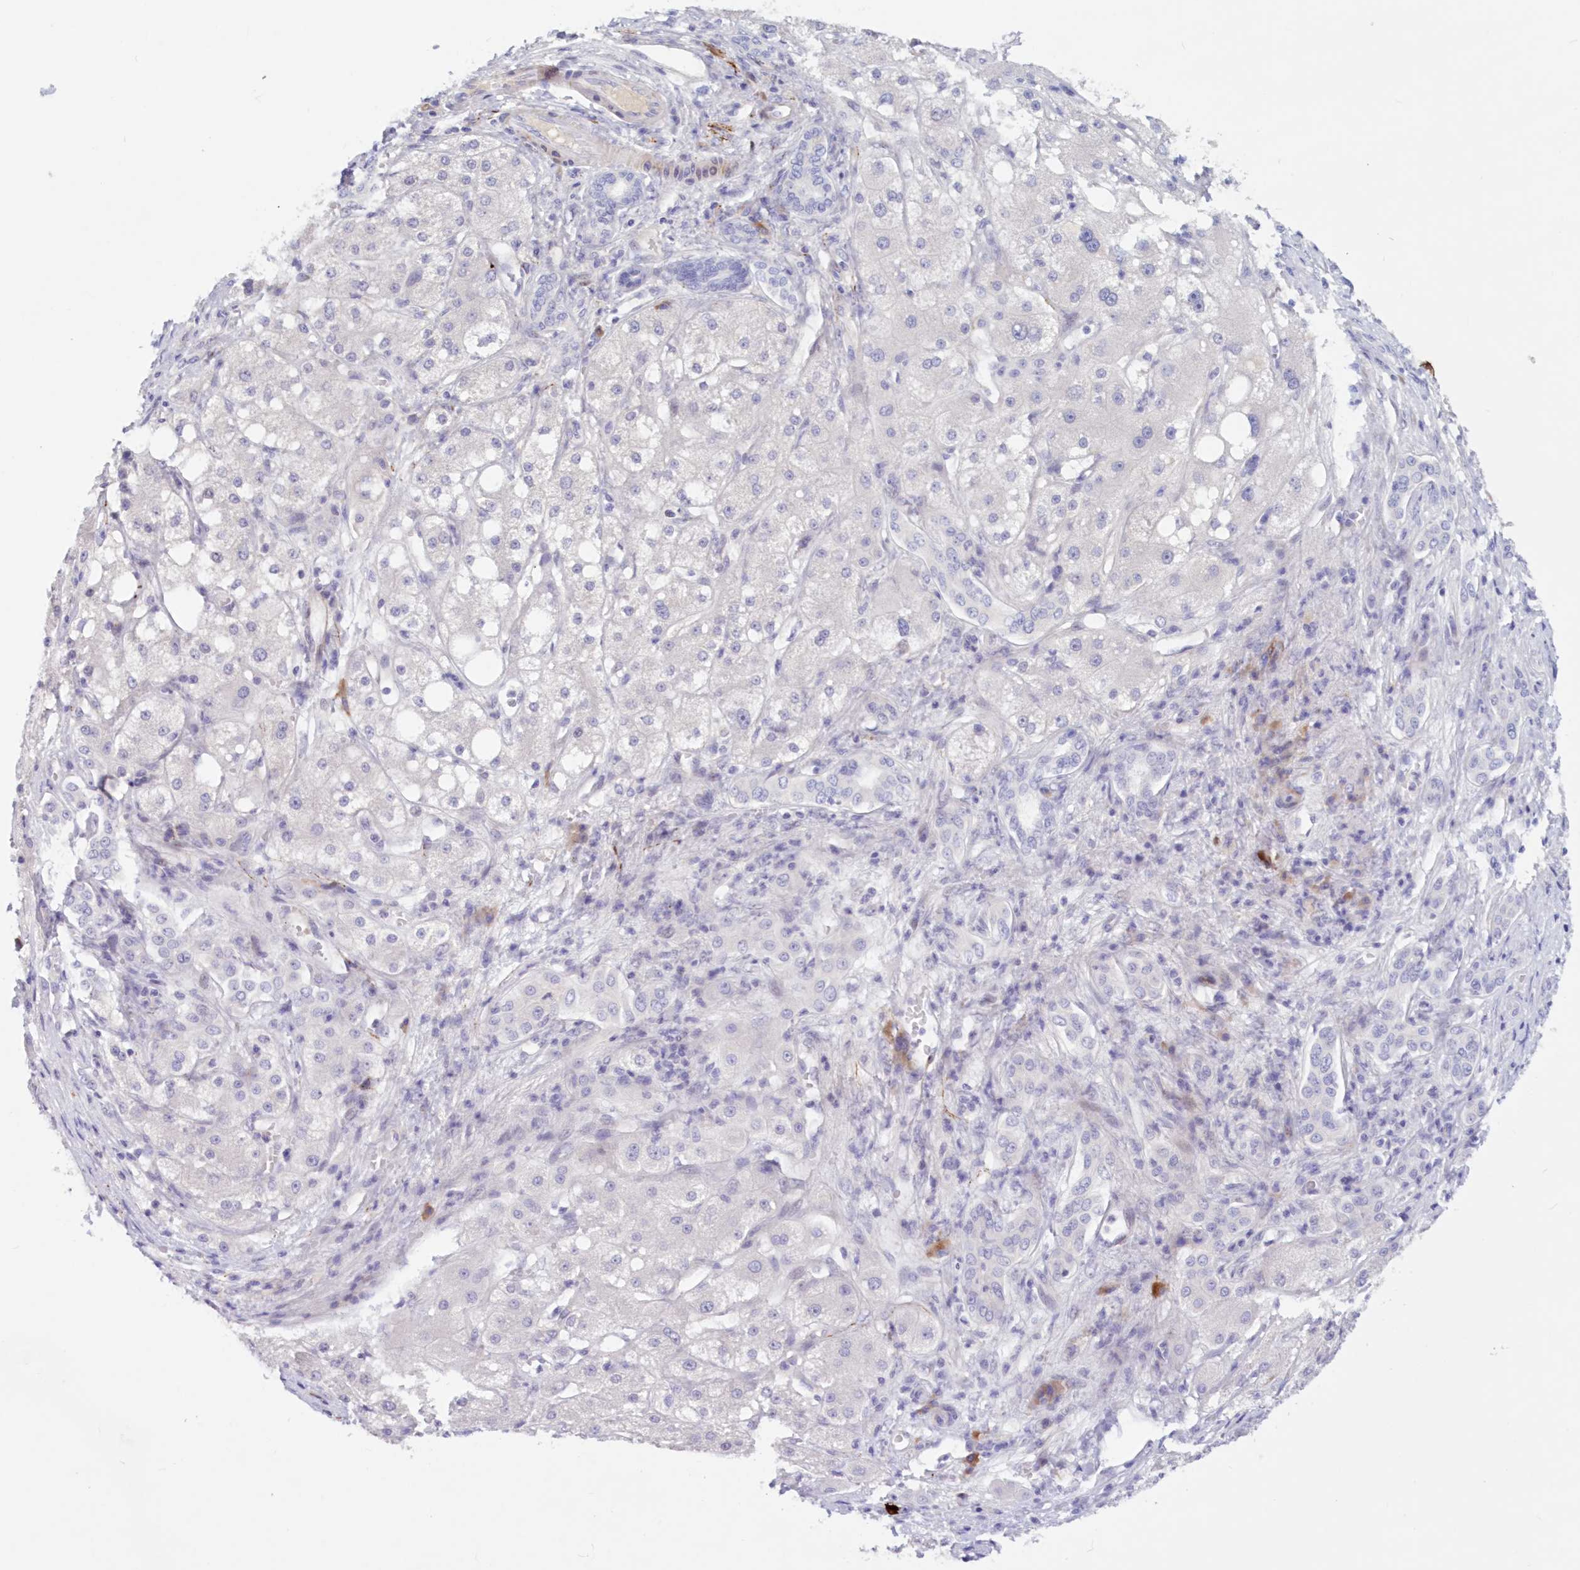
{"staining": {"intensity": "negative", "quantity": "none", "location": "none"}, "tissue": "liver cancer", "cell_type": "Tumor cells", "image_type": "cancer", "snomed": [{"axis": "morphology", "description": "Carcinoma, Hepatocellular, NOS"}, {"axis": "topography", "description": "Liver"}], "caption": "This is a image of immunohistochemistry (IHC) staining of hepatocellular carcinoma (liver), which shows no expression in tumor cells. (Brightfield microscopy of DAB (3,3'-diaminobenzidine) immunohistochemistry (IHC) at high magnification).", "gene": "SNED1", "patient": {"sex": "male", "age": 80}}